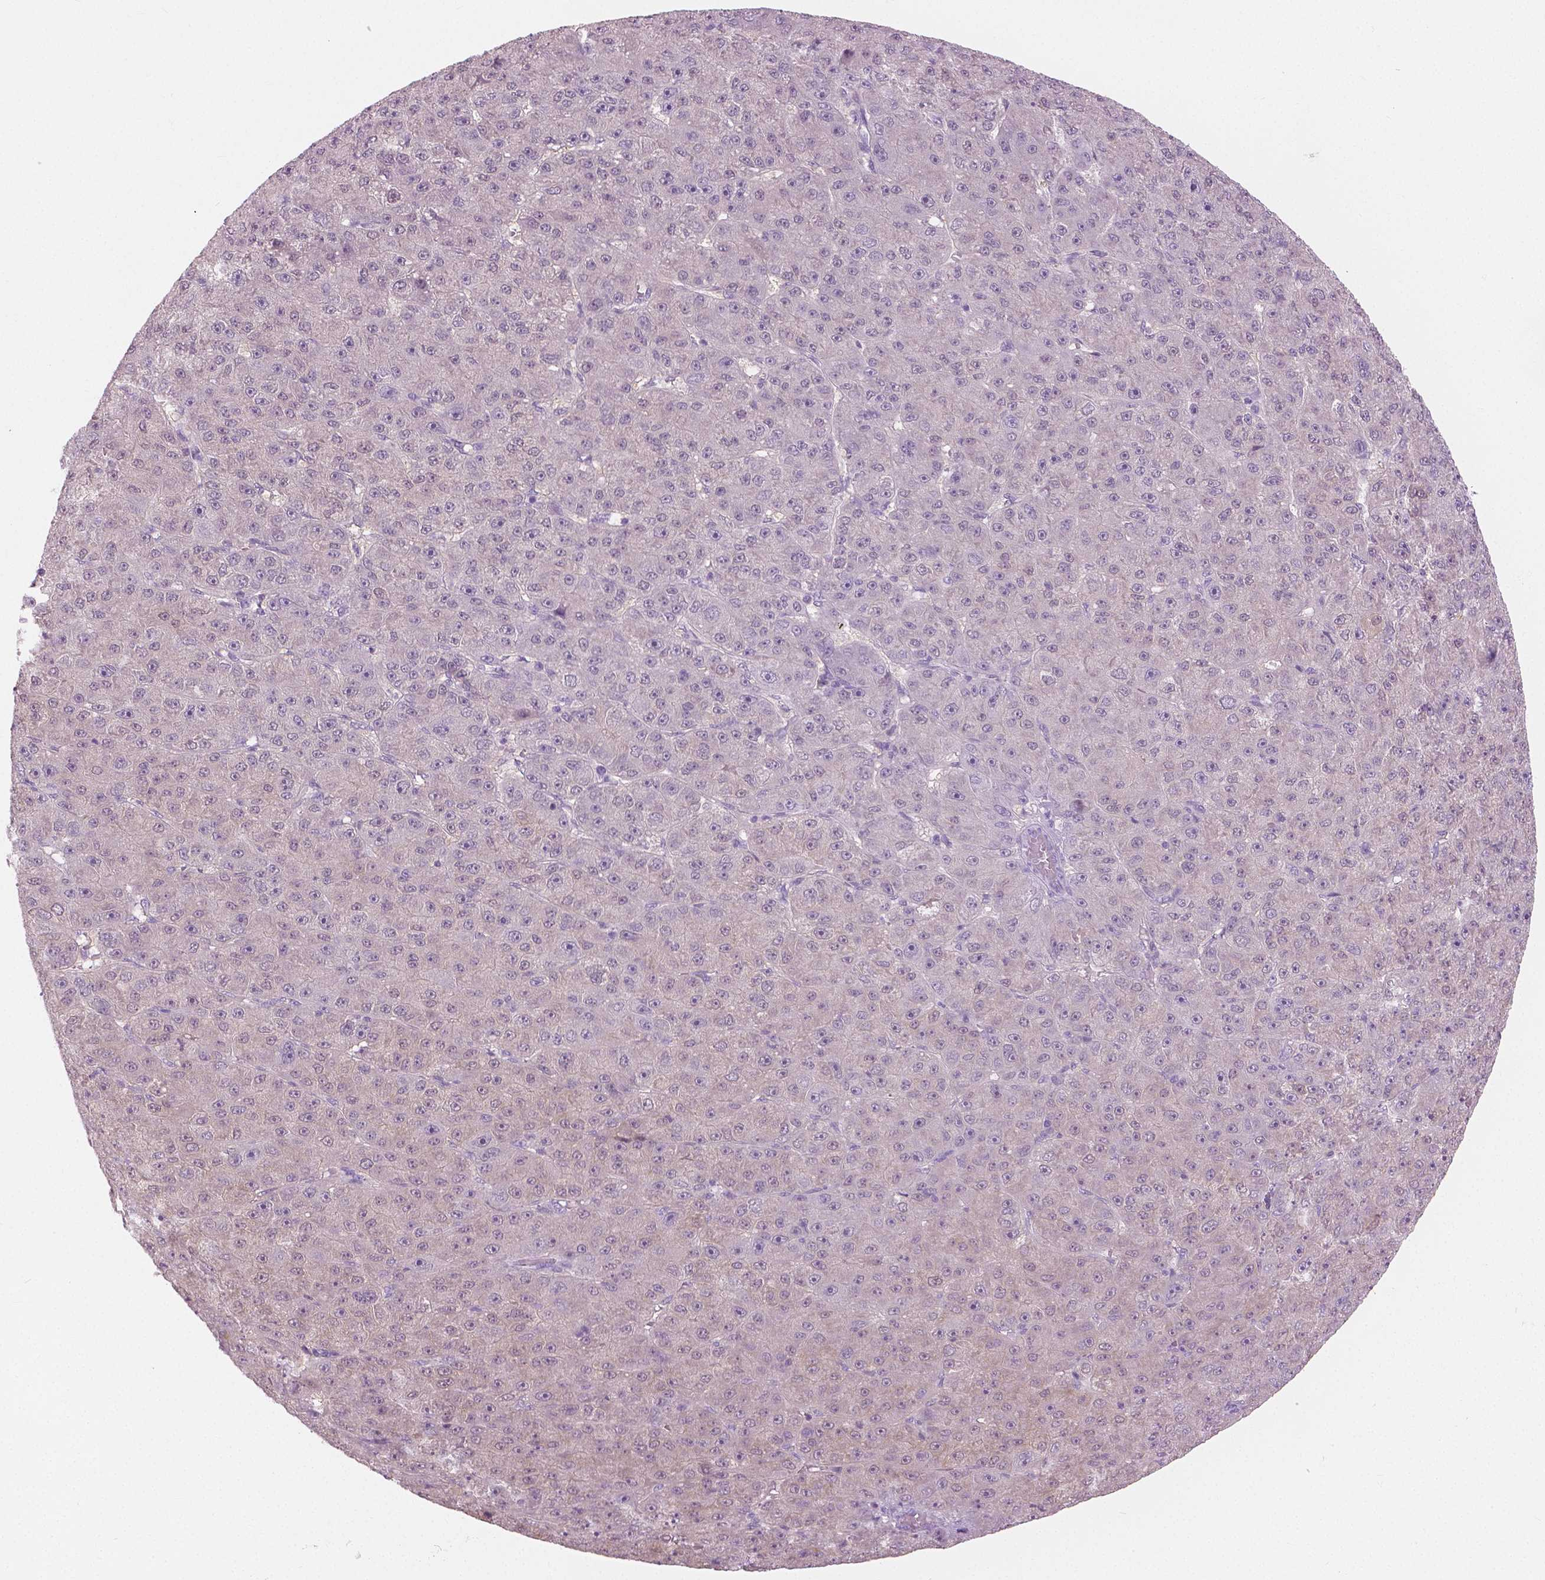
{"staining": {"intensity": "weak", "quantity": ">75%", "location": "cytoplasmic/membranous"}, "tissue": "liver cancer", "cell_type": "Tumor cells", "image_type": "cancer", "snomed": [{"axis": "morphology", "description": "Carcinoma, Hepatocellular, NOS"}, {"axis": "topography", "description": "Liver"}], "caption": "Protein positivity by IHC displays weak cytoplasmic/membranous expression in about >75% of tumor cells in hepatocellular carcinoma (liver).", "gene": "GALM", "patient": {"sex": "male", "age": 67}}